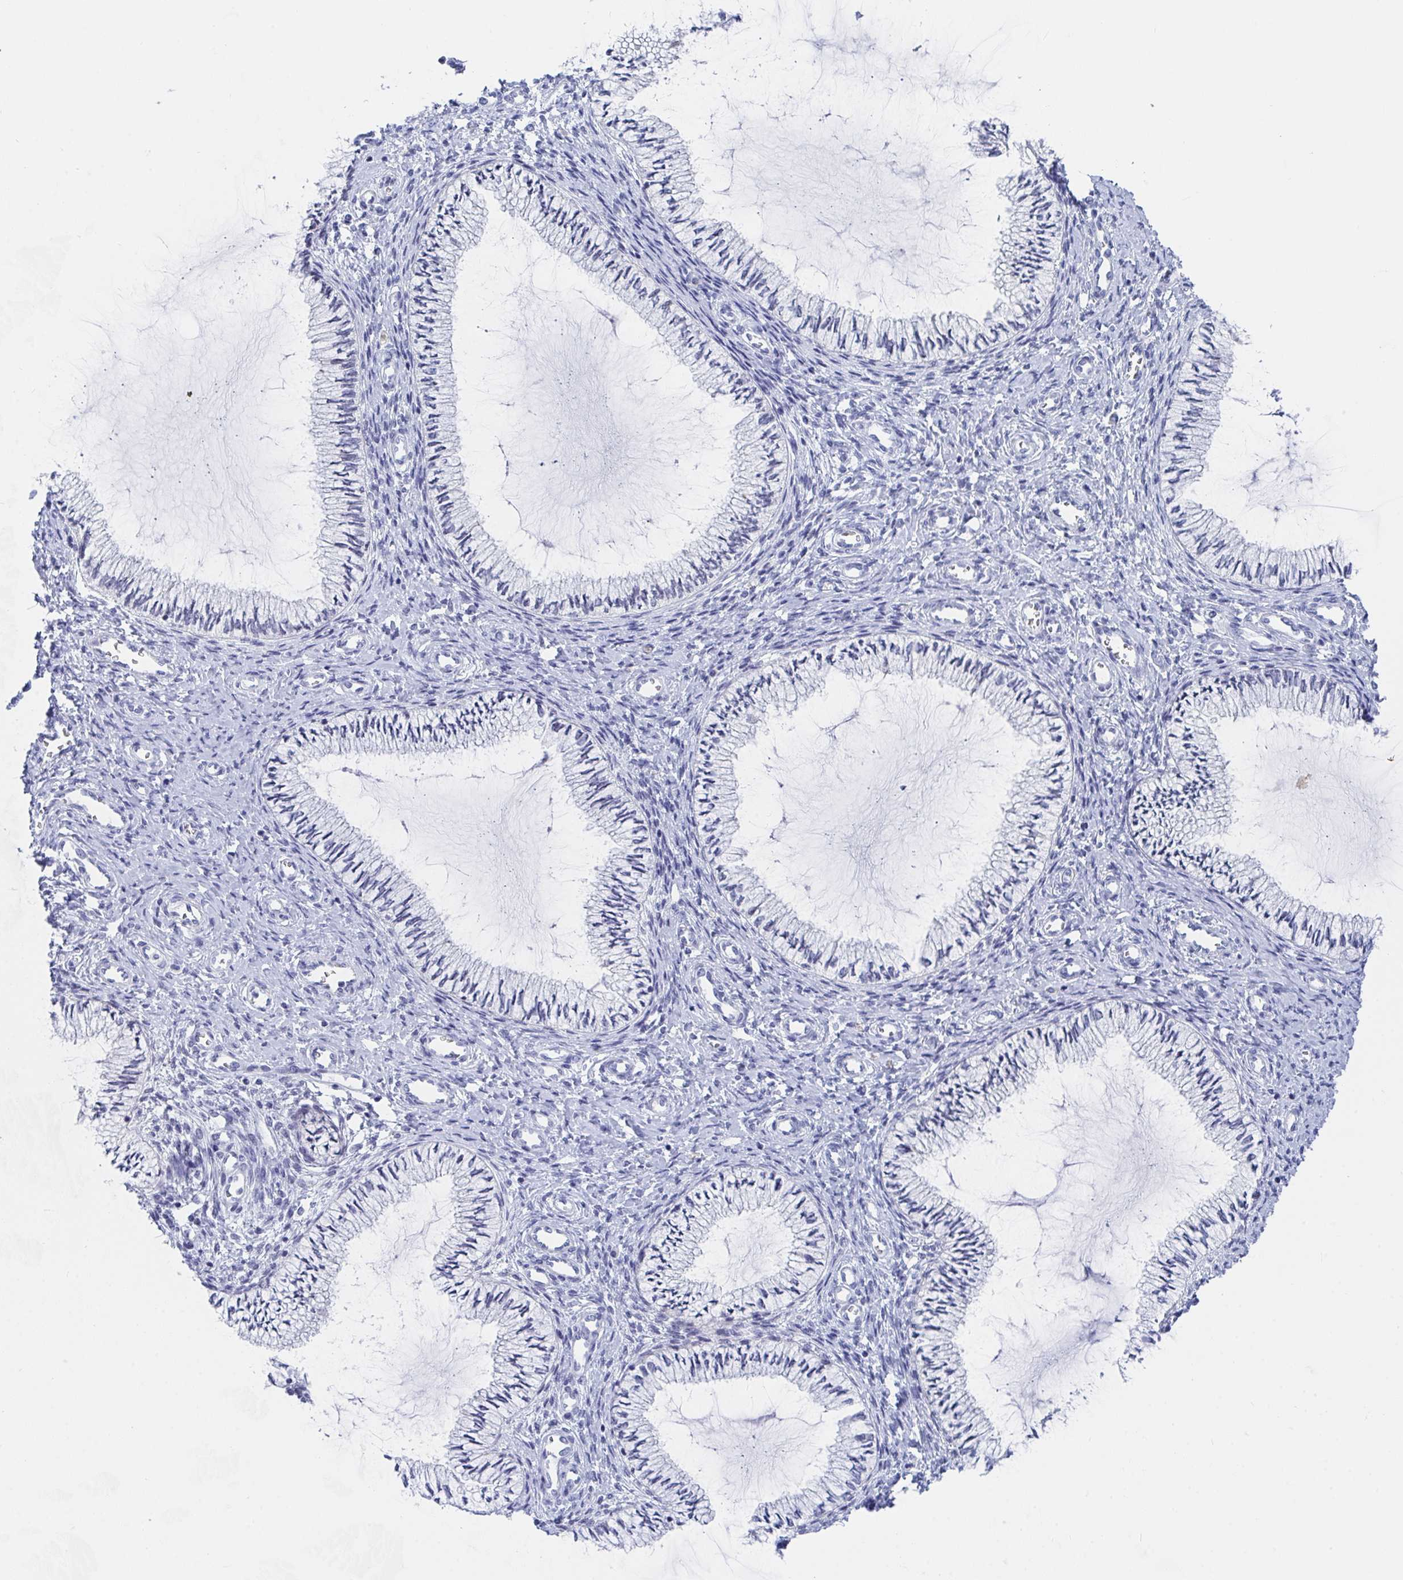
{"staining": {"intensity": "negative", "quantity": "none", "location": "none"}, "tissue": "cervix", "cell_type": "Glandular cells", "image_type": "normal", "snomed": [{"axis": "morphology", "description": "Normal tissue, NOS"}, {"axis": "topography", "description": "Cervix"}], "caption": "Immunohistochemistry micrograph of unremarkable cervix: cervix stained with DAB (3,3'-diaminobenzidine) reveals no significant protein staining in glandular cells.", "gene": "DAOA", "patient": {"sex": "female", "age": 24}}